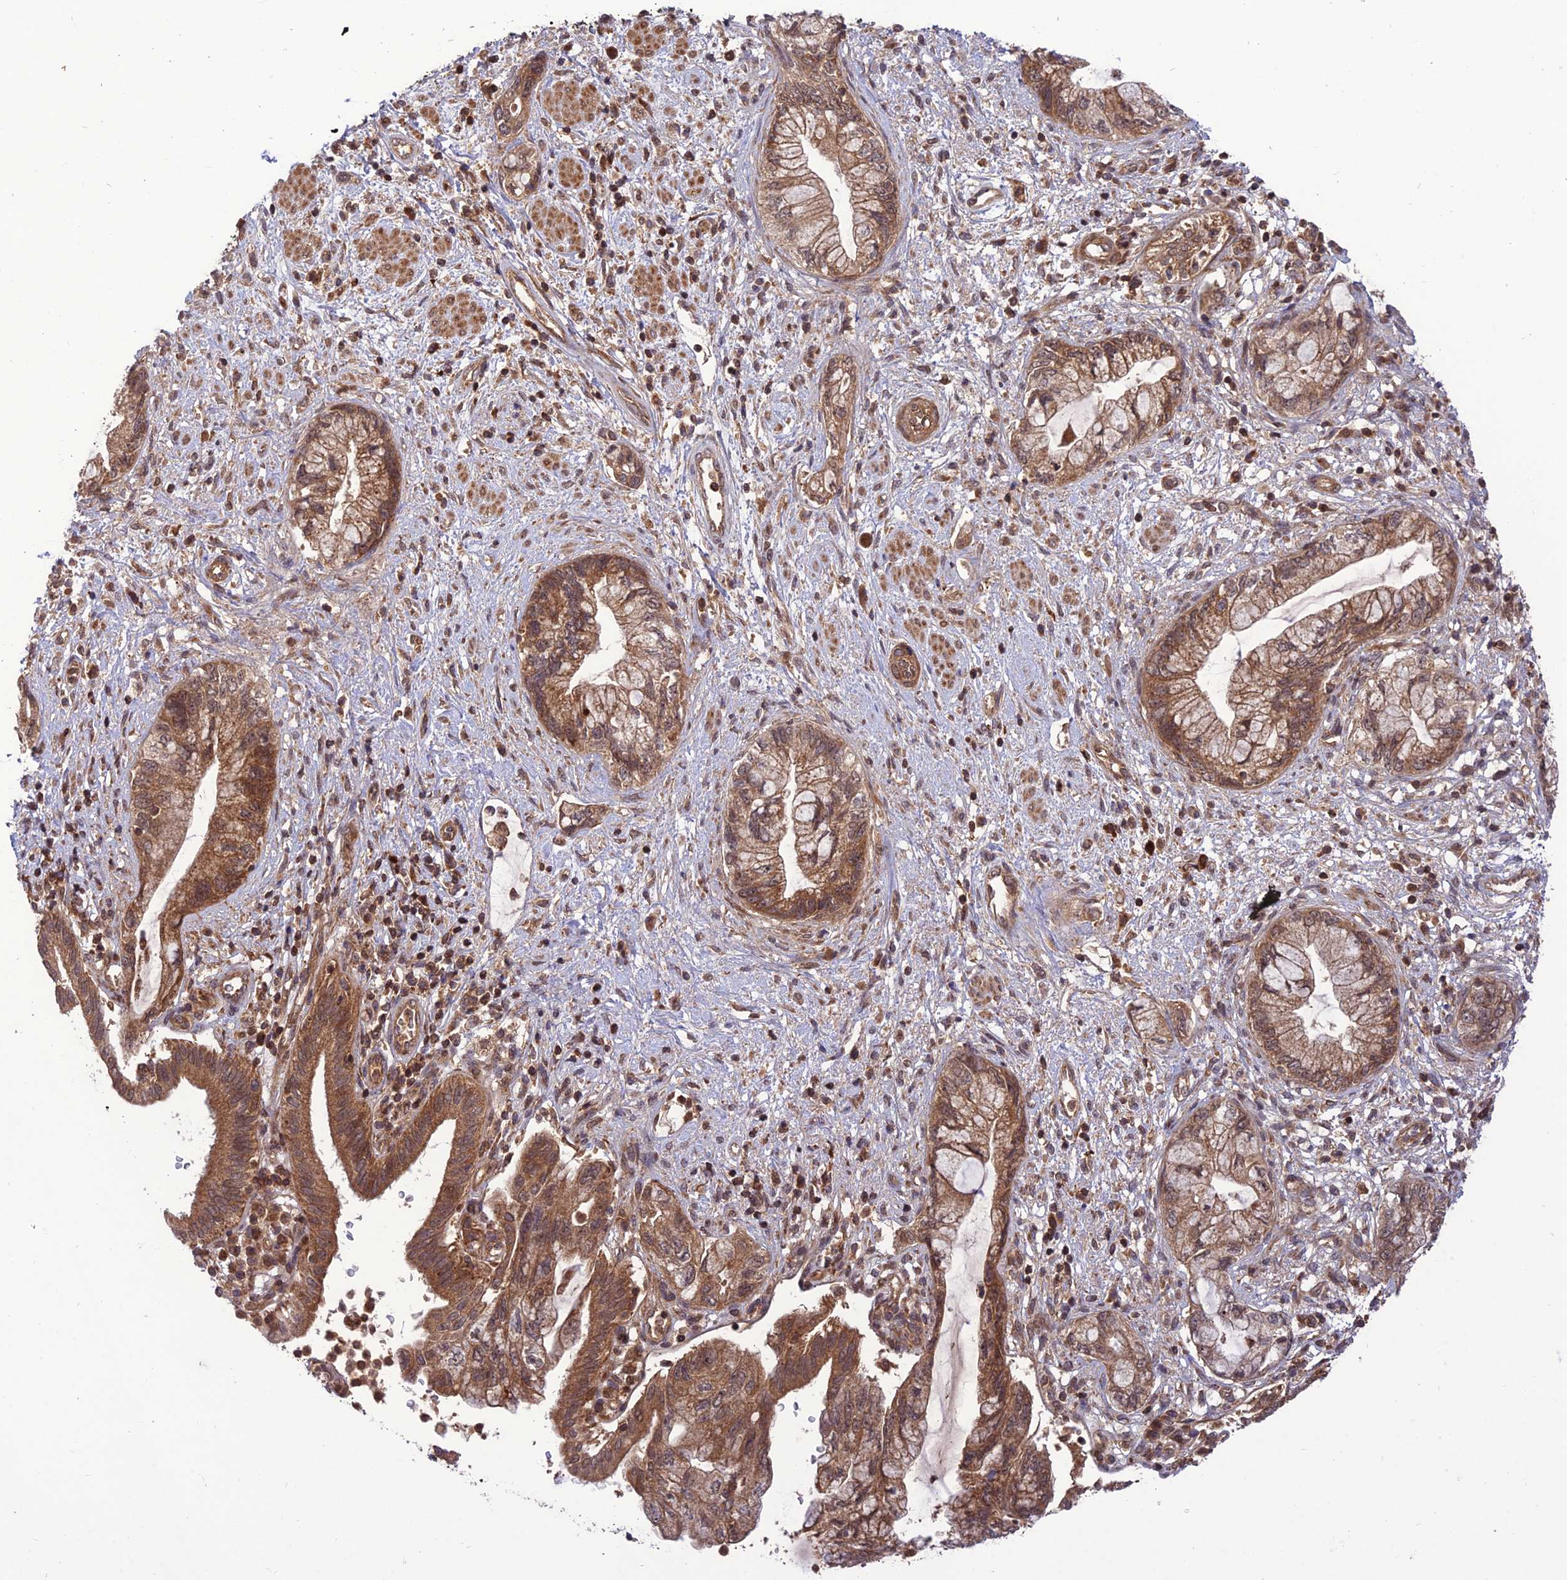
{"staining": {"intensity": "moderate", "quantity": ">75%", "location": "cytoplasmic/membranous,nuclear"}, "tissue": "pancreatic cancer", "cell_type": "Tumor cells", "image_type": "cancer", "snomed": [{"axis": "morphology", "description": "Adenocarcinoma, NOS"}, {"axis": "topography", "description": "Pancreas"}], "caption": "Immunohistochemical staining of human pancreatic adenocarcinoma exhibits moderate cytoplasmic/membranous and nuclear protein positivity in about >75% of tumor cells.", "gene": "NDUFC1", "patient": {"sex": "female", "age": 73}}